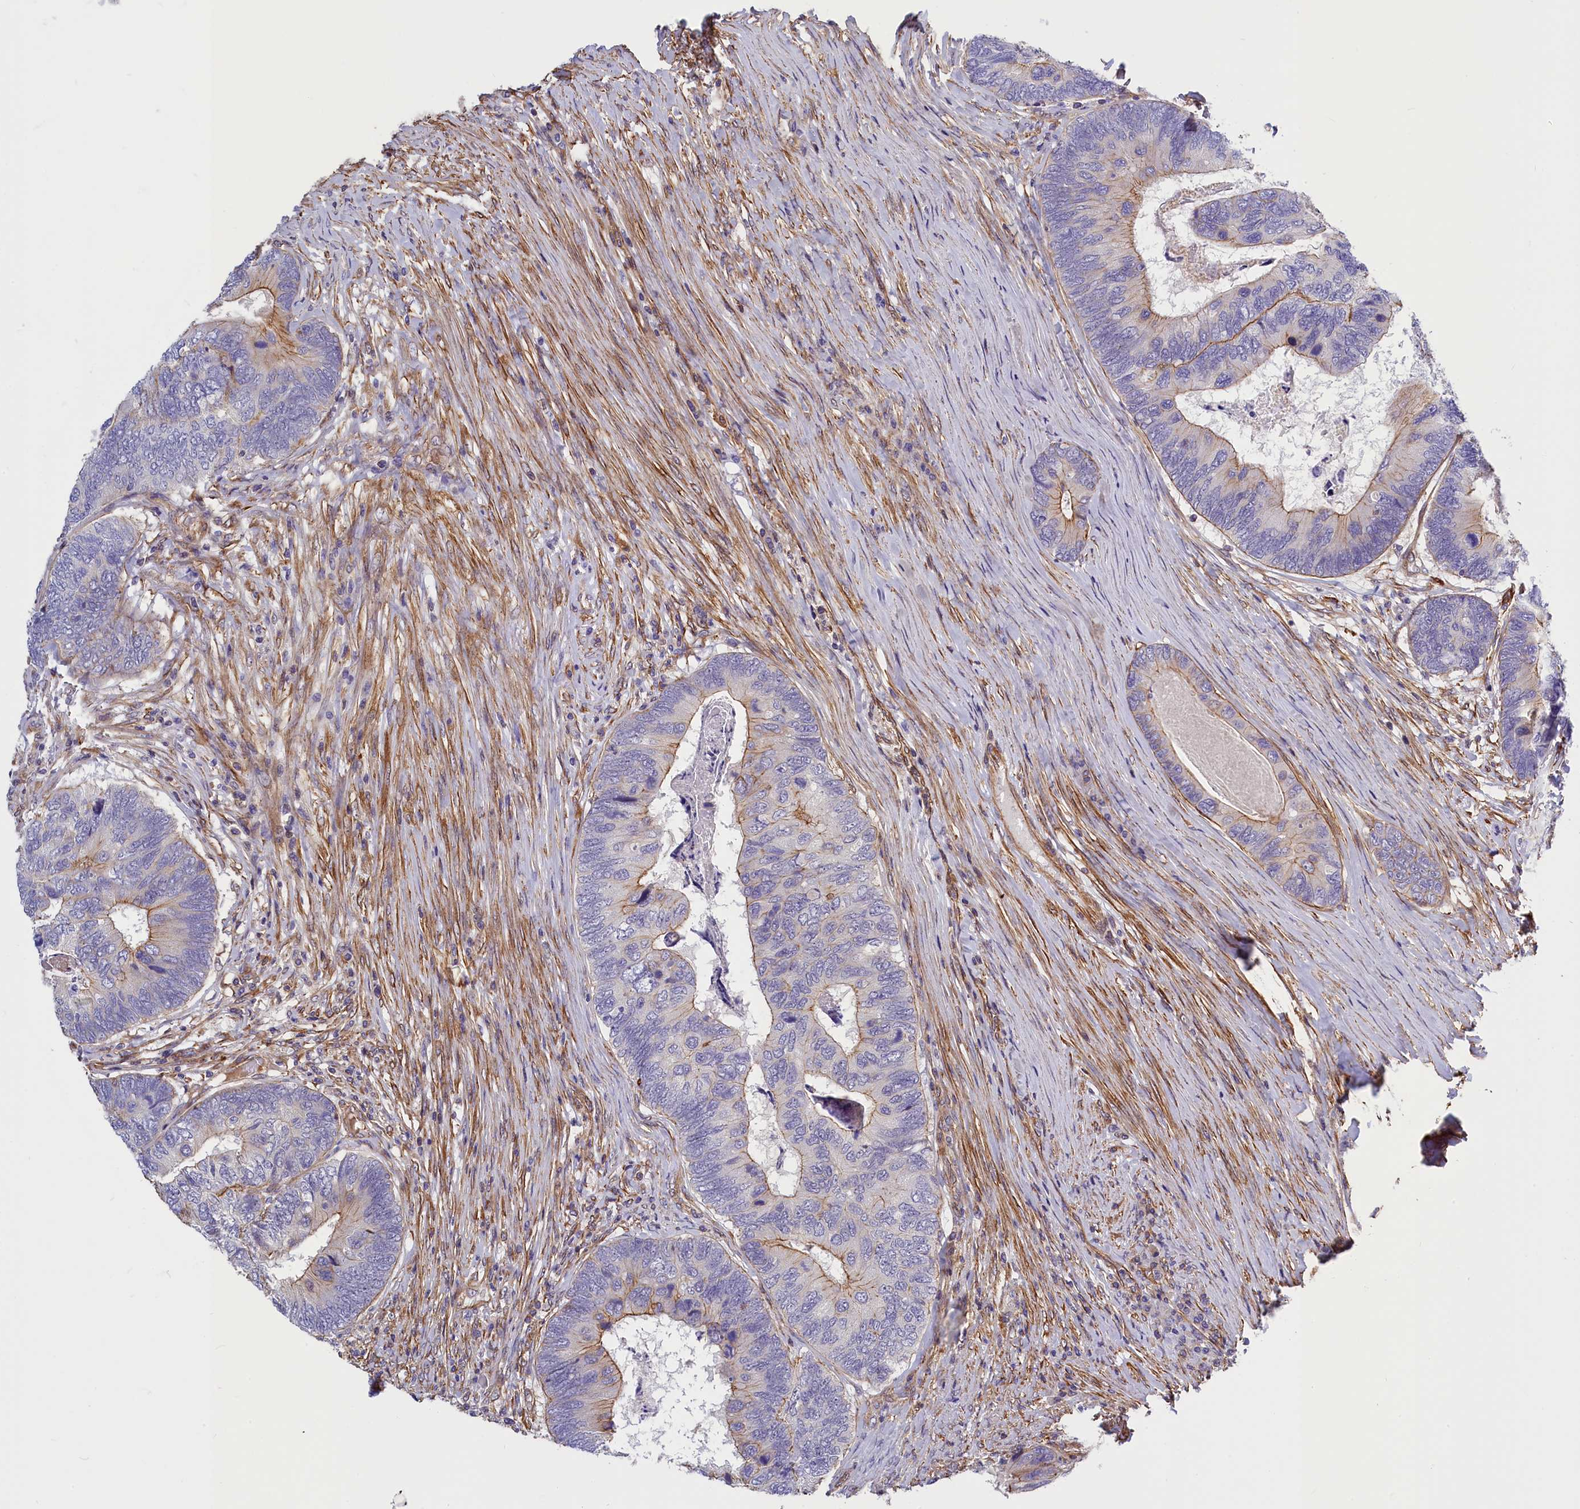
{"staining": {"intensity": "weak", "quantity": "<25%", "location": "cytoplasmic/membranous"}, "tissue": "colorectal cancer", "cell_type": "Tumor cells", "image_type": "cancer", "snomed": [{"axis": "morphology", "description": "Adenocarcinoma, NOS"}, {"axis": "topography", "description": "Colon"}], "caption": "Immunohistochemical staining of human adenocarcinoma (colorectal) shows no significant positivity in tumor cells.", "gene": "MED20", "patient": {"sex": "female", "age": 67}}